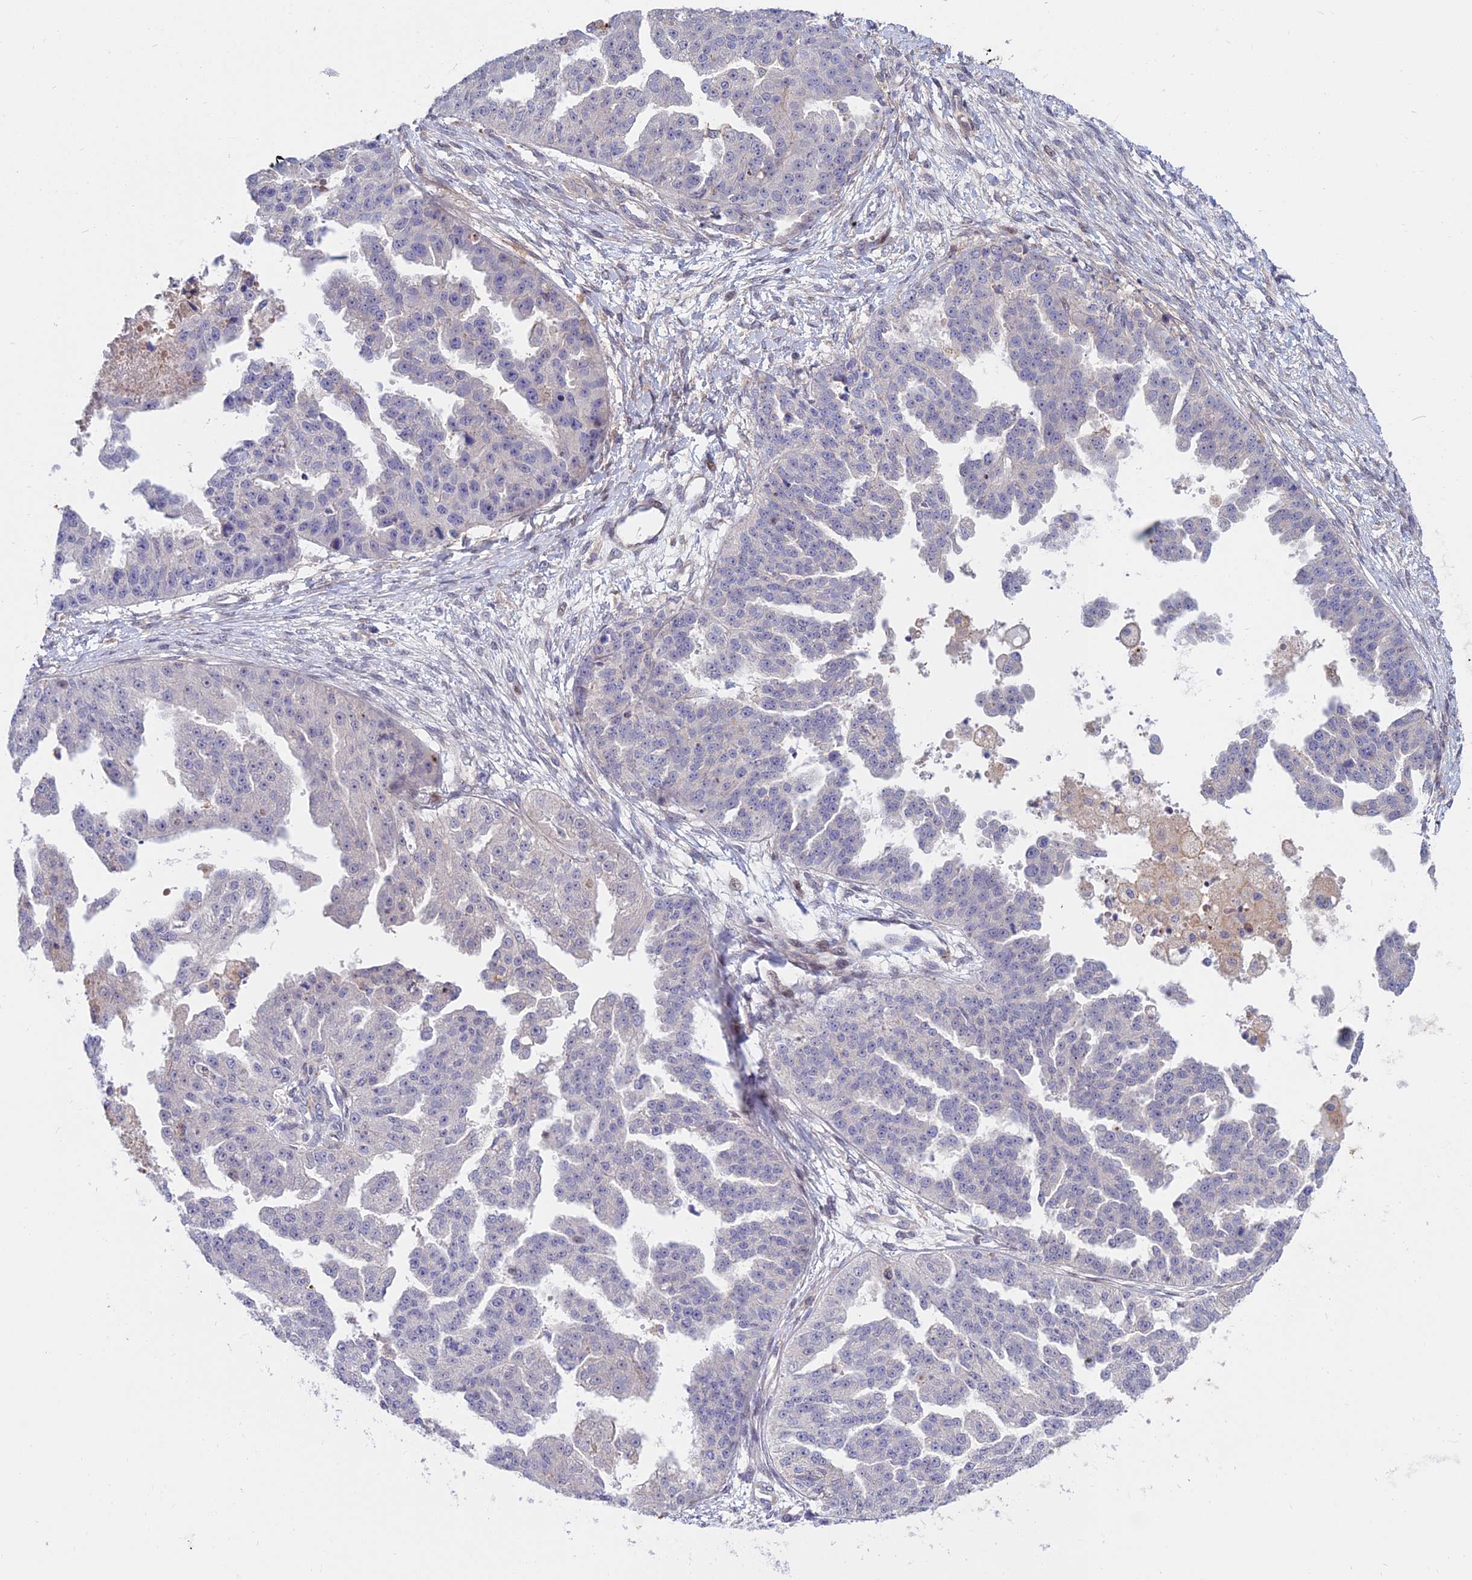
{"staining": {"intensity": "negative", "quantity": "none", "location": "none"}, "tissue": "ovarian cancer", "cell_type": "Tumor cells", "image_type": "cancer", "snomed": [{"axis": "morphology", "description": "Cystadenocarcinoma, serous, NOS"}, {"axis": "topography", "description": "Ovary"}], "caption": "Tumor cells are negative for protein expression in human ovarian cancer.", "gene": "TRIM43B", "patient": {"sex": "female", "age": 58}}